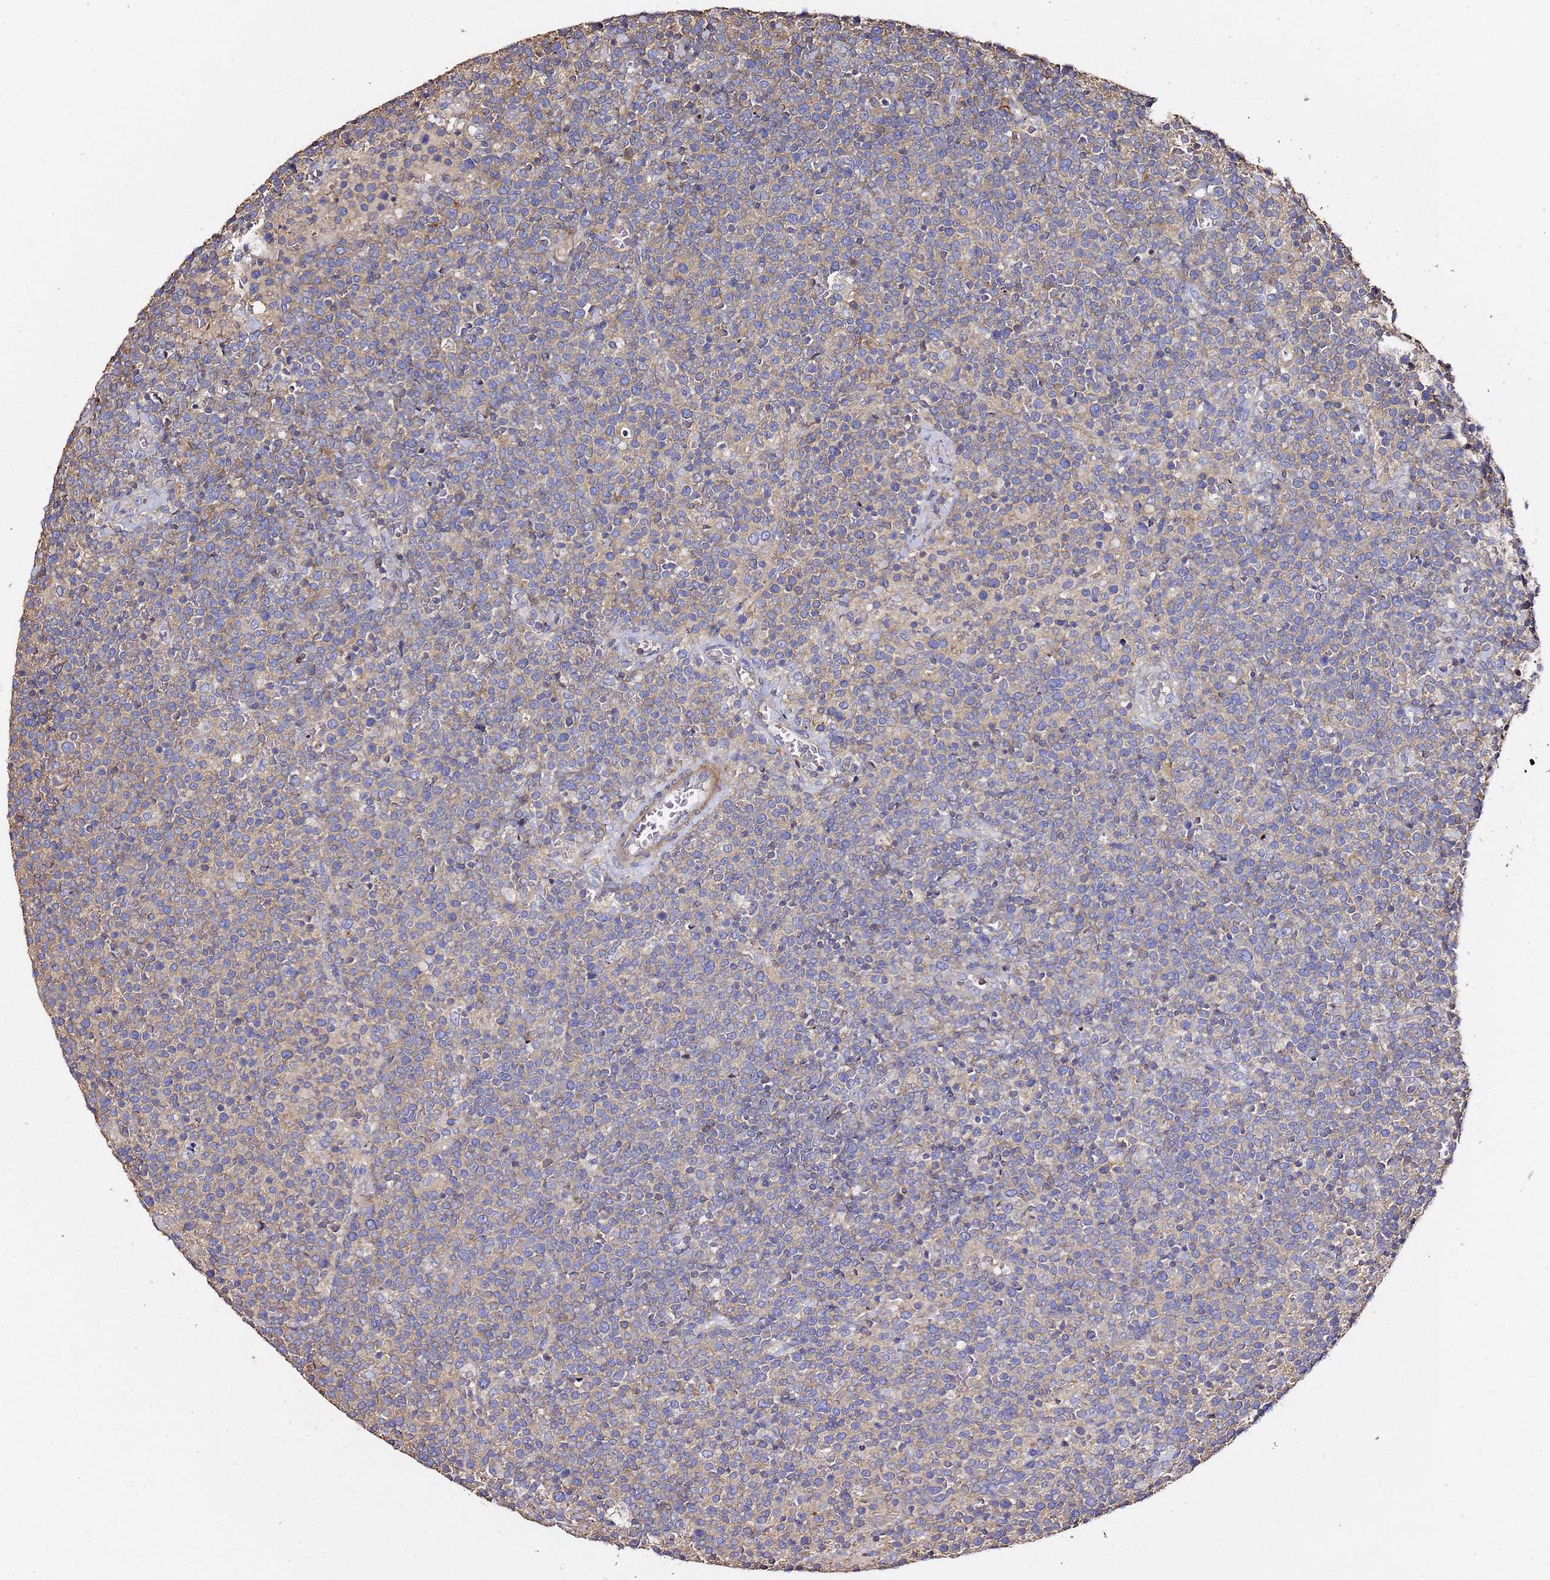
{"staining": {"intensity": "negative", "quantity": "none", "location": "none"}, "tissue": "lymphoma", "cell_type": "Tumor cells", "image_type": "cancer", "snomed": [{"axis": "morphology", "description": "Malignant lymphoma, non-Hodgkin's type, High grade"}, {"axis": "topography", "description": "Lymph node"}], "caption": "Photomicrograph shows no protein staining in tumor cells of lymphoma tissue.", "gene": "ZFP36L2", "patient": {"sex": "male", "age": 61}}